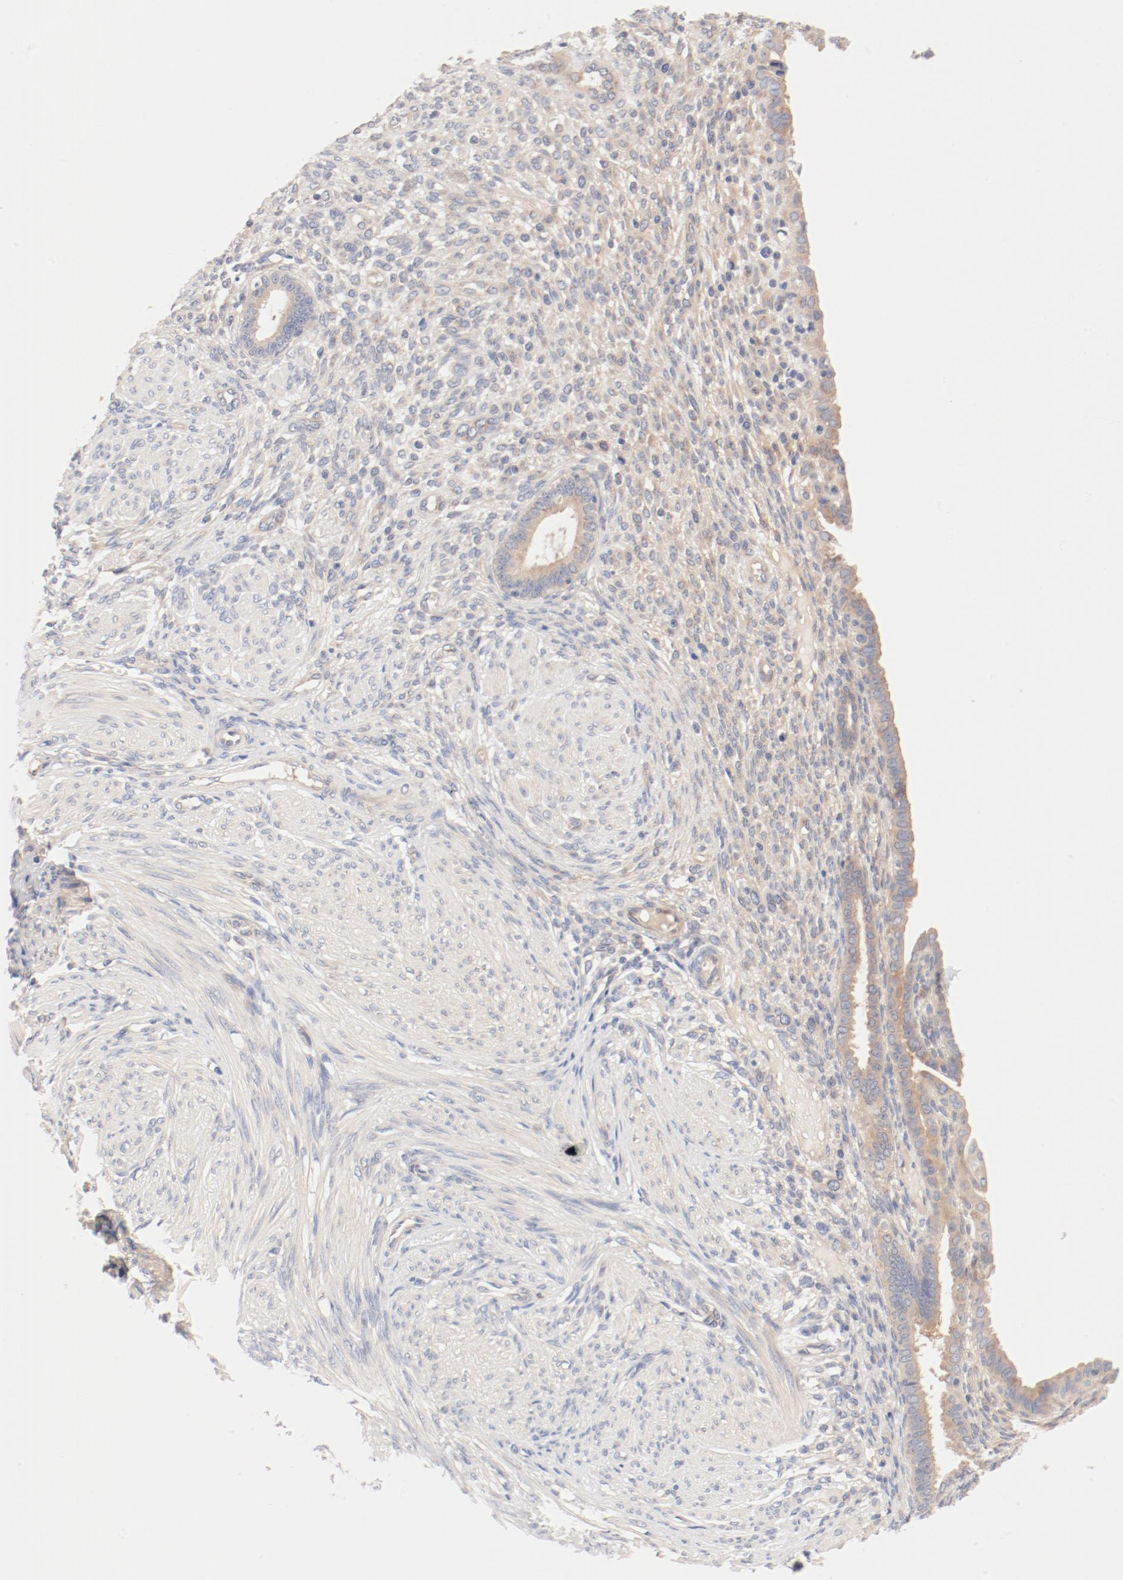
{"staining": {"intensity": "weak", "quantity": "<25%", "location": "cytoplasmic/membranous"}, "tissue": "endometrium", "cell_type": "Cells in endometrial stroma", "image_type": "normal", "snomed": [{"axis": "morphology", "description": "Normal tissue, NOS"}, {"axis": "topography", "description": "Endometrium"}], "caption": "The histopathology image displays no staining of cells in endometrial stroma in benign endometrium.", "gene": "DYNC1H1", "patient": {"sex": "female", "age": 72}}